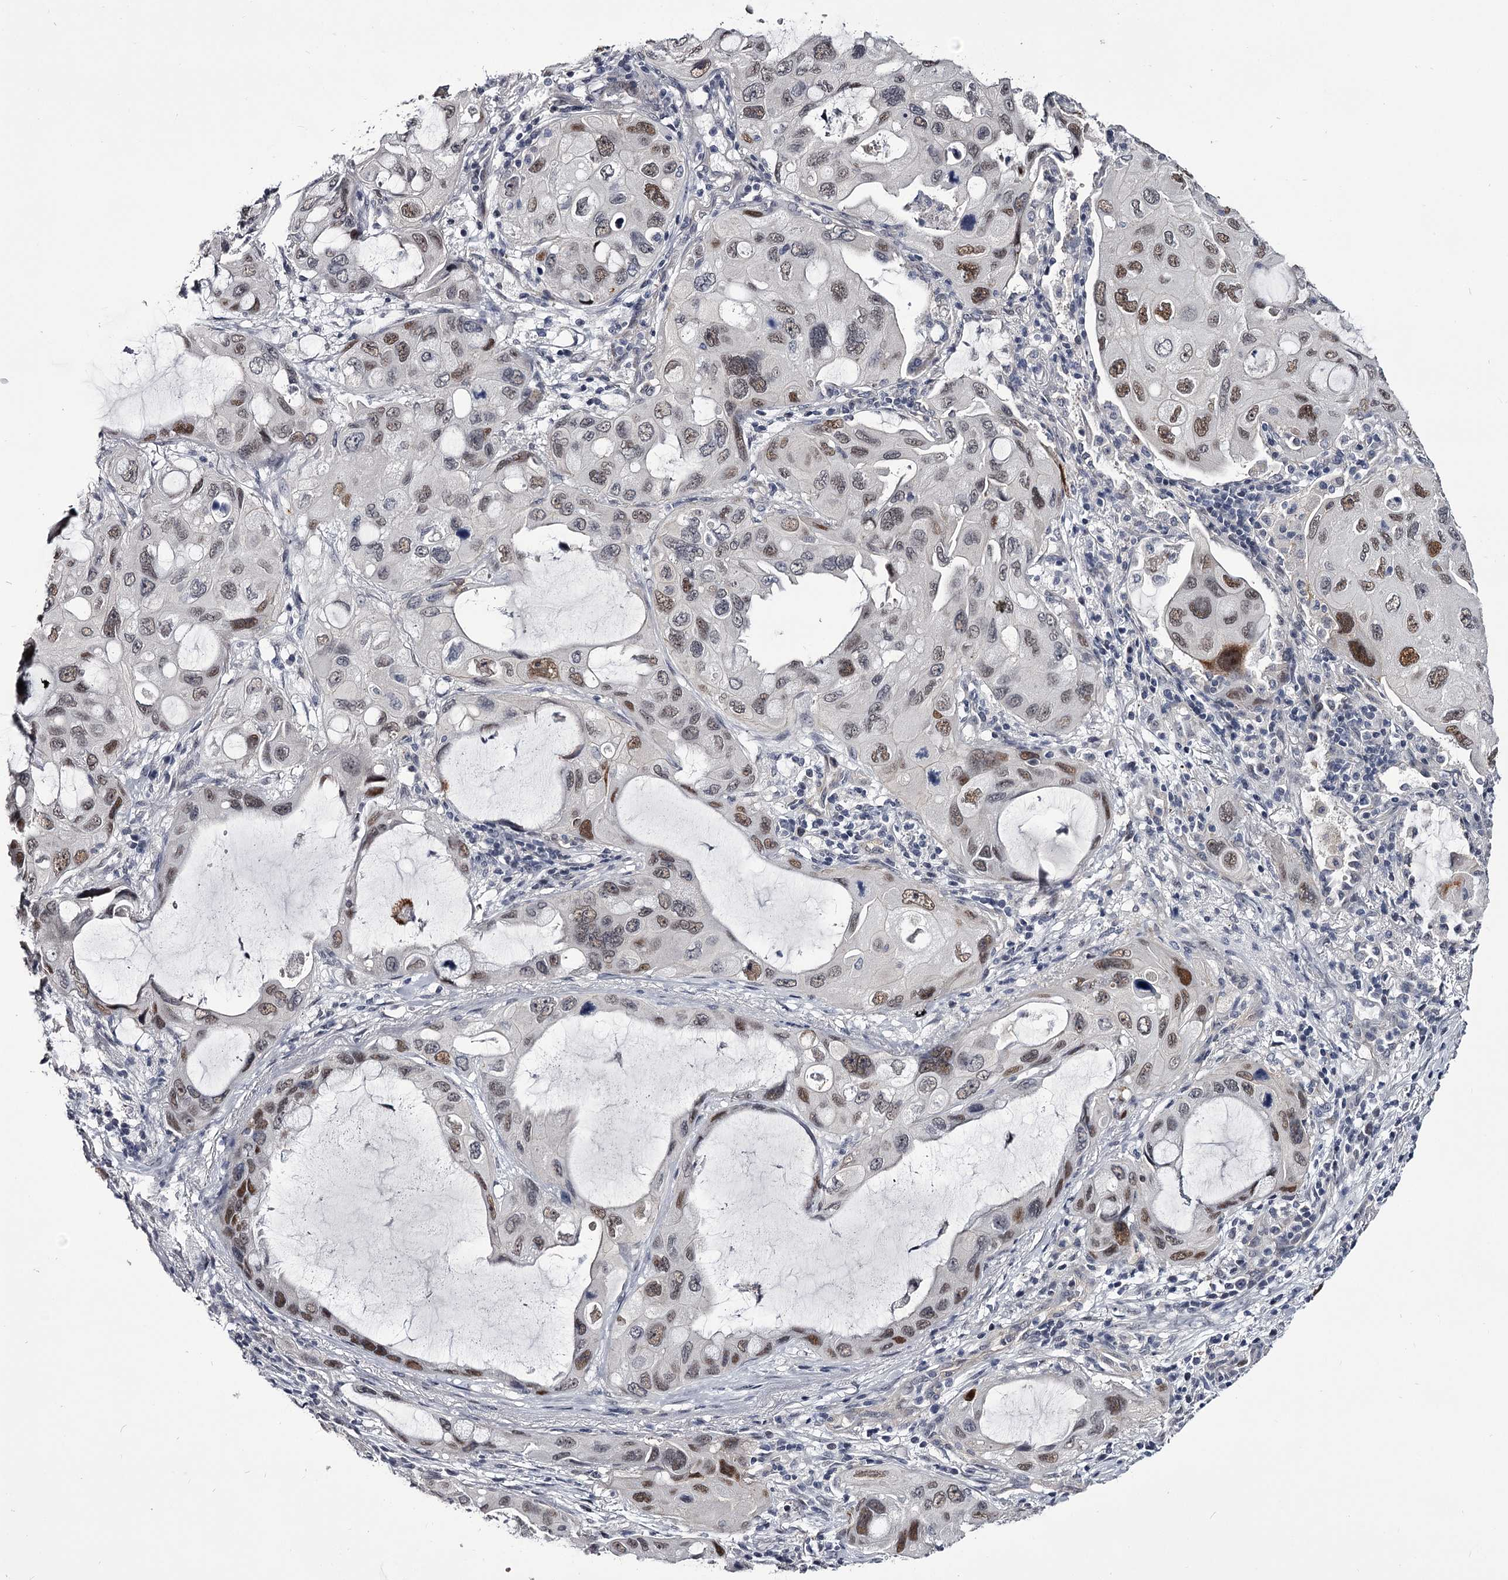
{"staining": {"intensity": "moderate", "quantity": "25%-75%", "location": "nuclear"}, "tissue": "lung cancer", "cell_type": "Tumor cells", "image_type": "cancer", "snomed": [{"axis": "morphology", "description": "Squamous cell carcinoma, NOS"}, {"axis": "topography", "description": "Lung"}], "caption": "The image shows immunohistochemical staining of lung squamous cell carcinoma. There is moderate nuclear positivity is seen in about 25%-75% of tumor cells.", "gene": "OVOL2", "patient": {"sex": "female", "age": 73}}